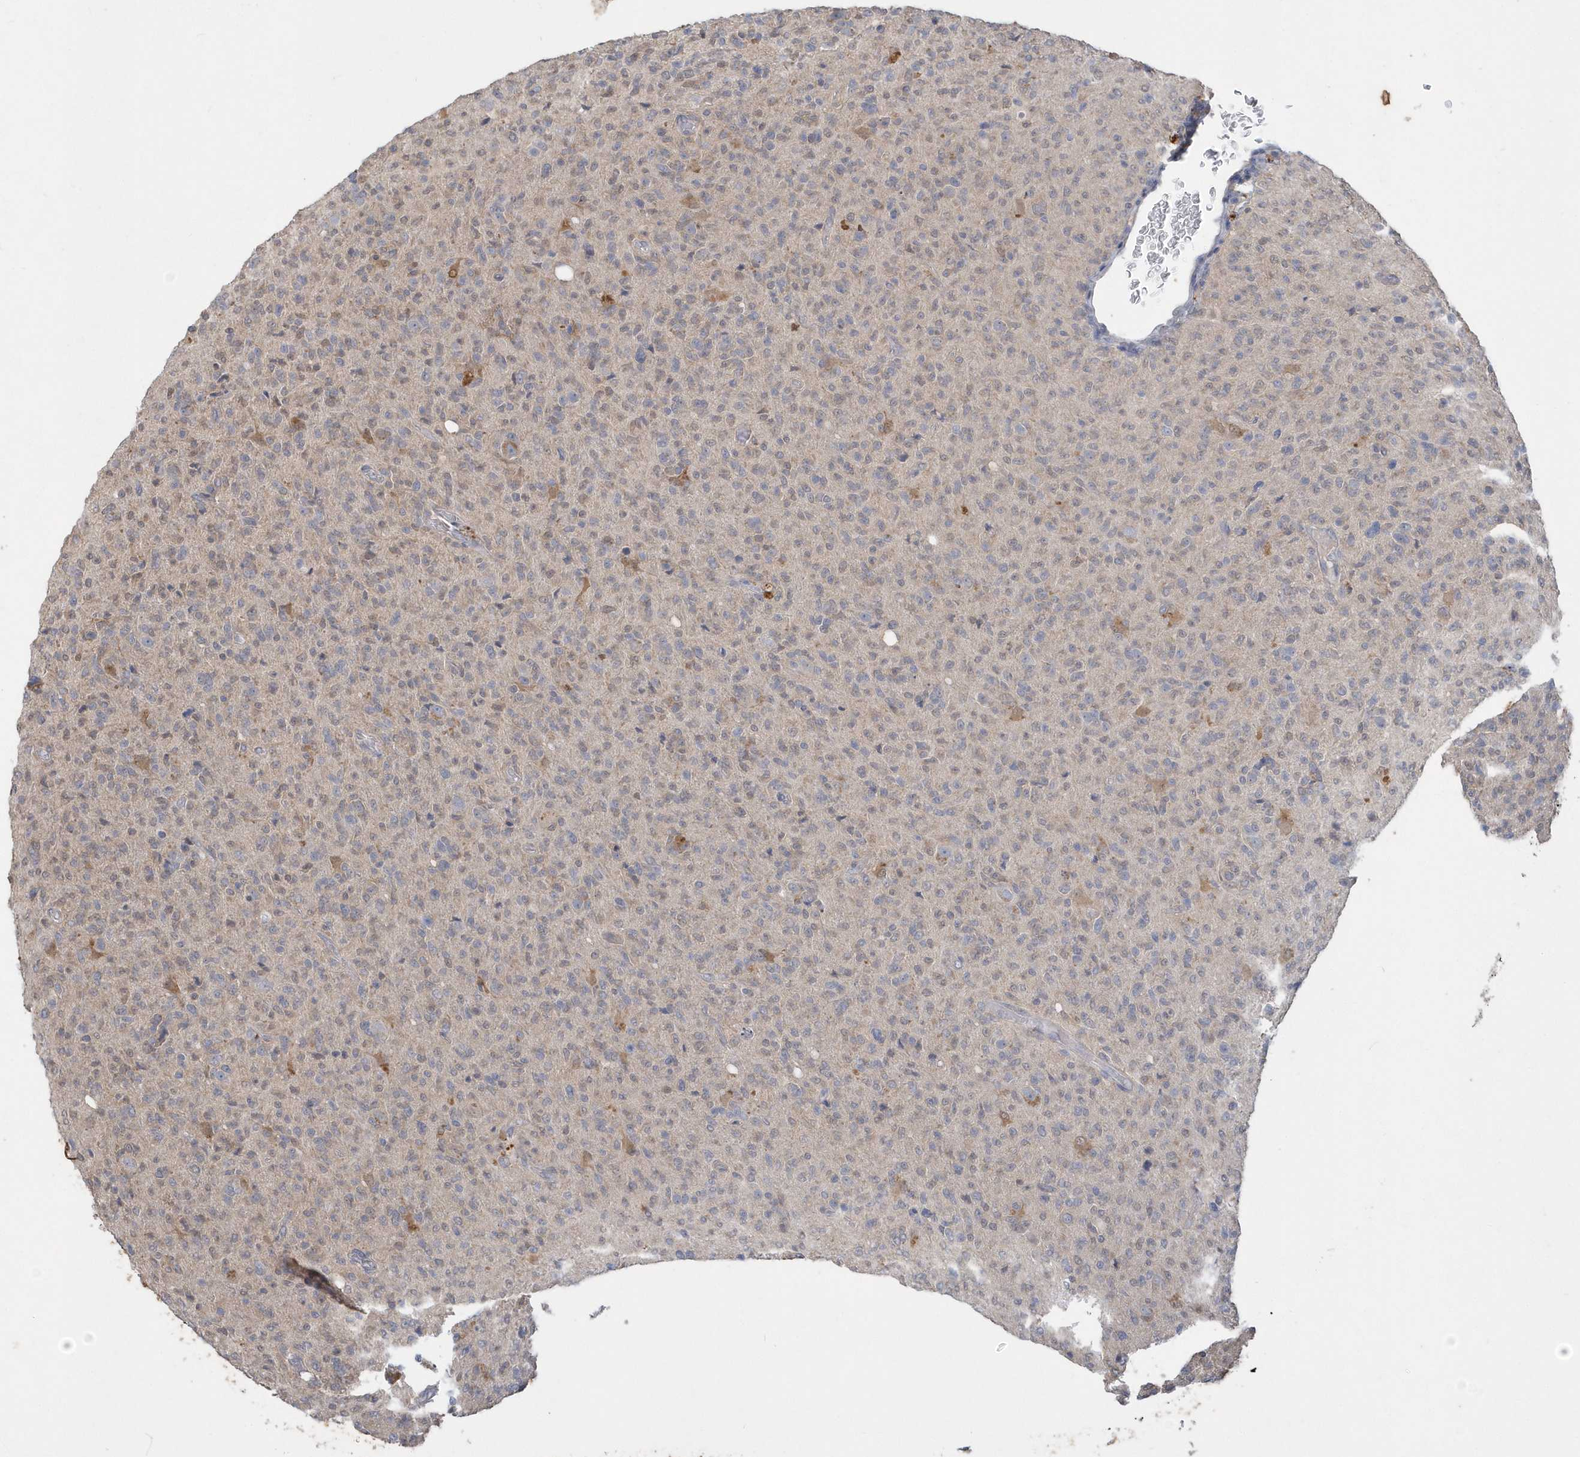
{"staining": {"intensity": "weak", "quantity": "25%-75%", "location": "cytoplasmic/membranous"}, "tissue": "glioma", "cell_type": "Tumor cells", "image_type": "cancer", "snomed": [{"axis": "morphology", "description": "Glioma, malignant, High grade"}, {"axis": "topography", "description": "Brain"}], "caption": "Protein staining of glioma tissue displays weak cytoplasmic/membranous expression in approximately 25%-75% of tumor cells. (DAB = brown stain, brightfield microscopy at high magnification).", "gene": "AKR7A2", "patient": {"sex": "female", "age": 57}}